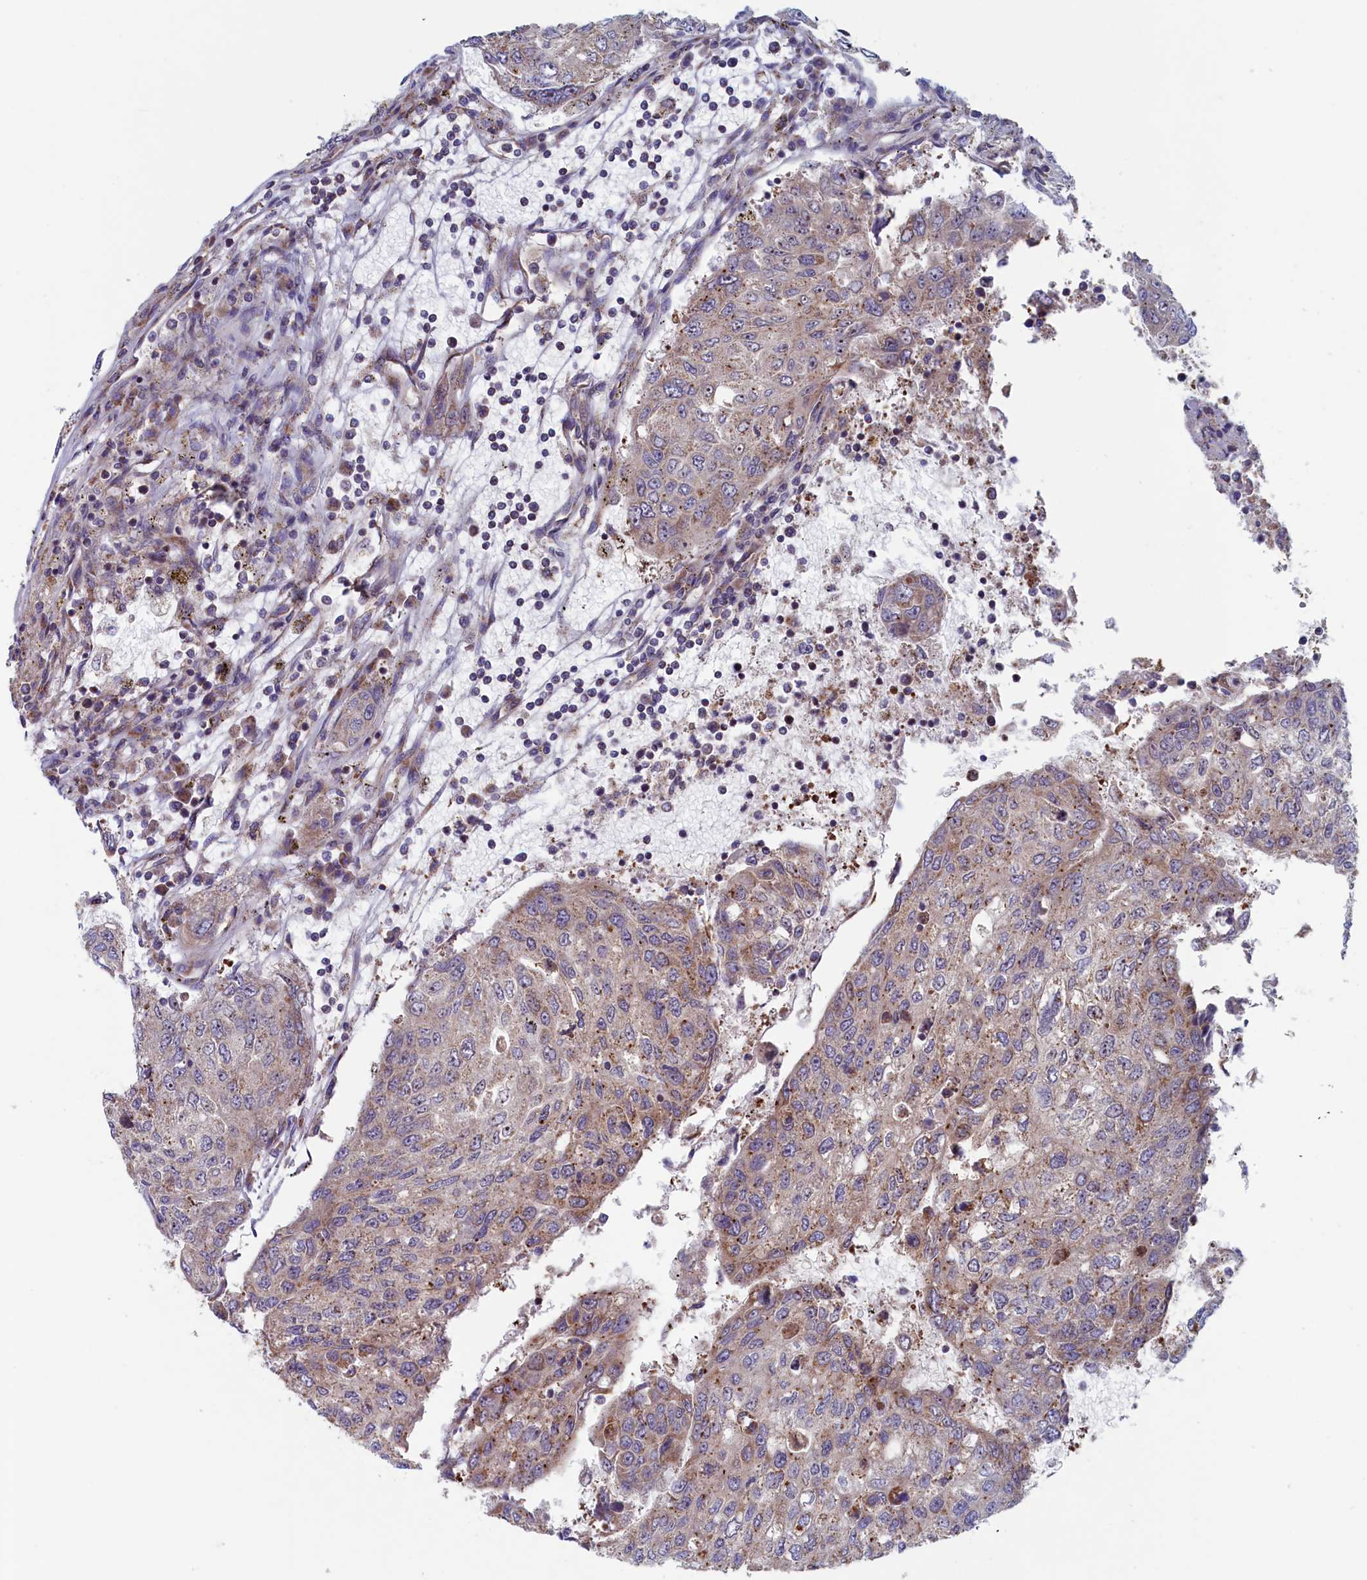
{"staining": {"intensity": "weak", "quantity": "<25%", "location": "cytoplasmic/membranous"}, "tissue": "urothelial cancer", "cell_type": "Tumor cells", "image_type": "cancer", "snomed": [{"axis": "morphology", "description": "Urothelial carcinoma, High grade"}, {"axis": "topography", "description": "Lymph node"}, {"axis": "topography", "description": "Urinary bladder"}], "caption": "This is a image of immunohistochemistry (IHC) staining of high-grade urothelial carcinoma, which shows no expression in tumor cells.", "gene": "MTFMT", "patient": {"sex": "male", "age": 51}}